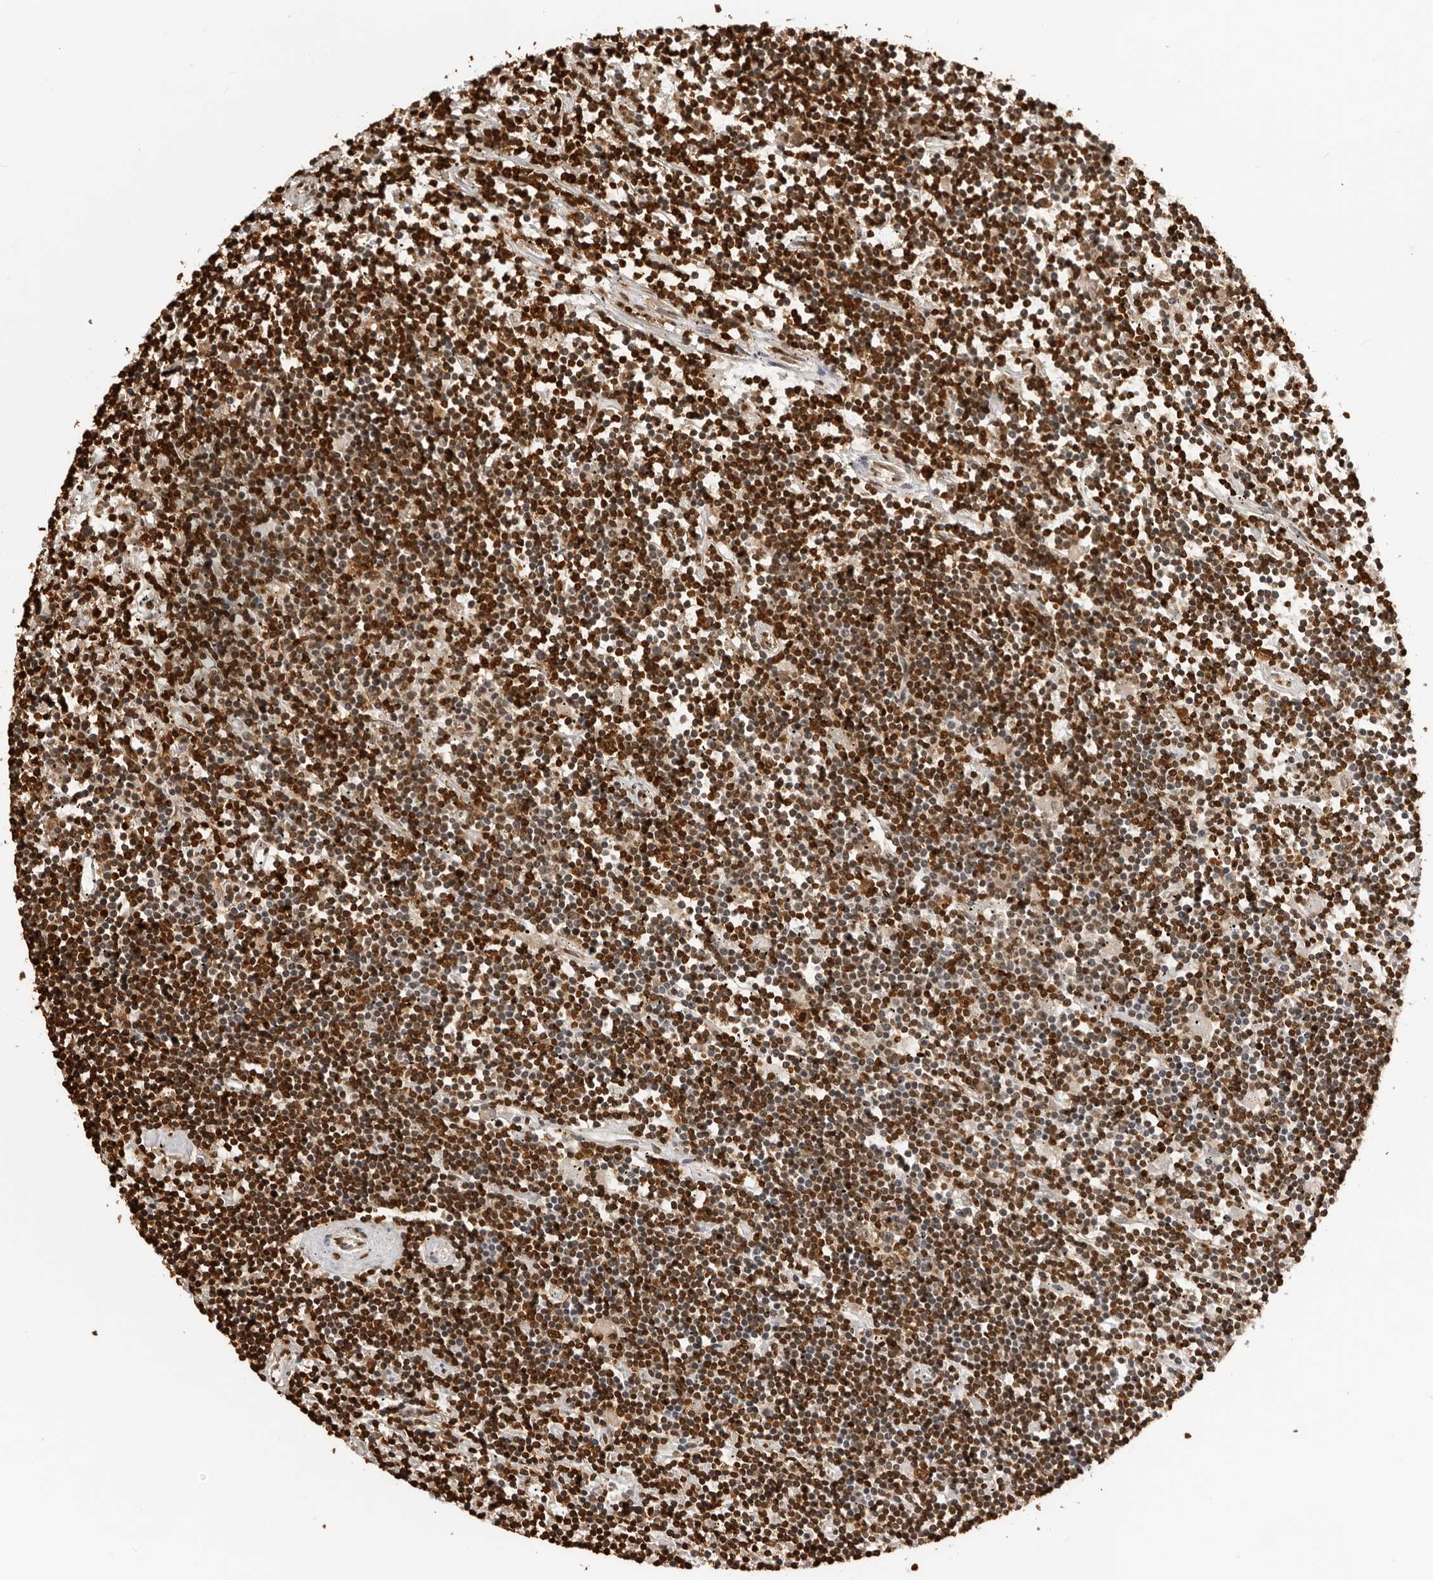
{"staining": {"intensity": "strong", "quantity": ">75%", "location": "cytoplasmic/membranous,nuclear"}, "tissue": "lymphoma", "cell_type": "Tumor cells", "image_type": "cancer", "snomed": [{"axis": "morphology", "description": "Malignant lymphoma, non-Hodgkin's type, Low grade"}, {"axis": "topography", "description": "Spleen"}], "caption": "High-power microscopy captured an IHC histopathology image of low-grade malignant lymphoma, non-Hodgkin's type, revealing strong cytoplasmic/membranous and nuclear positivity in about >75% of tumor cells.", "gene": "ZFP91", "patient": {"sex": "male", "age": 76}}